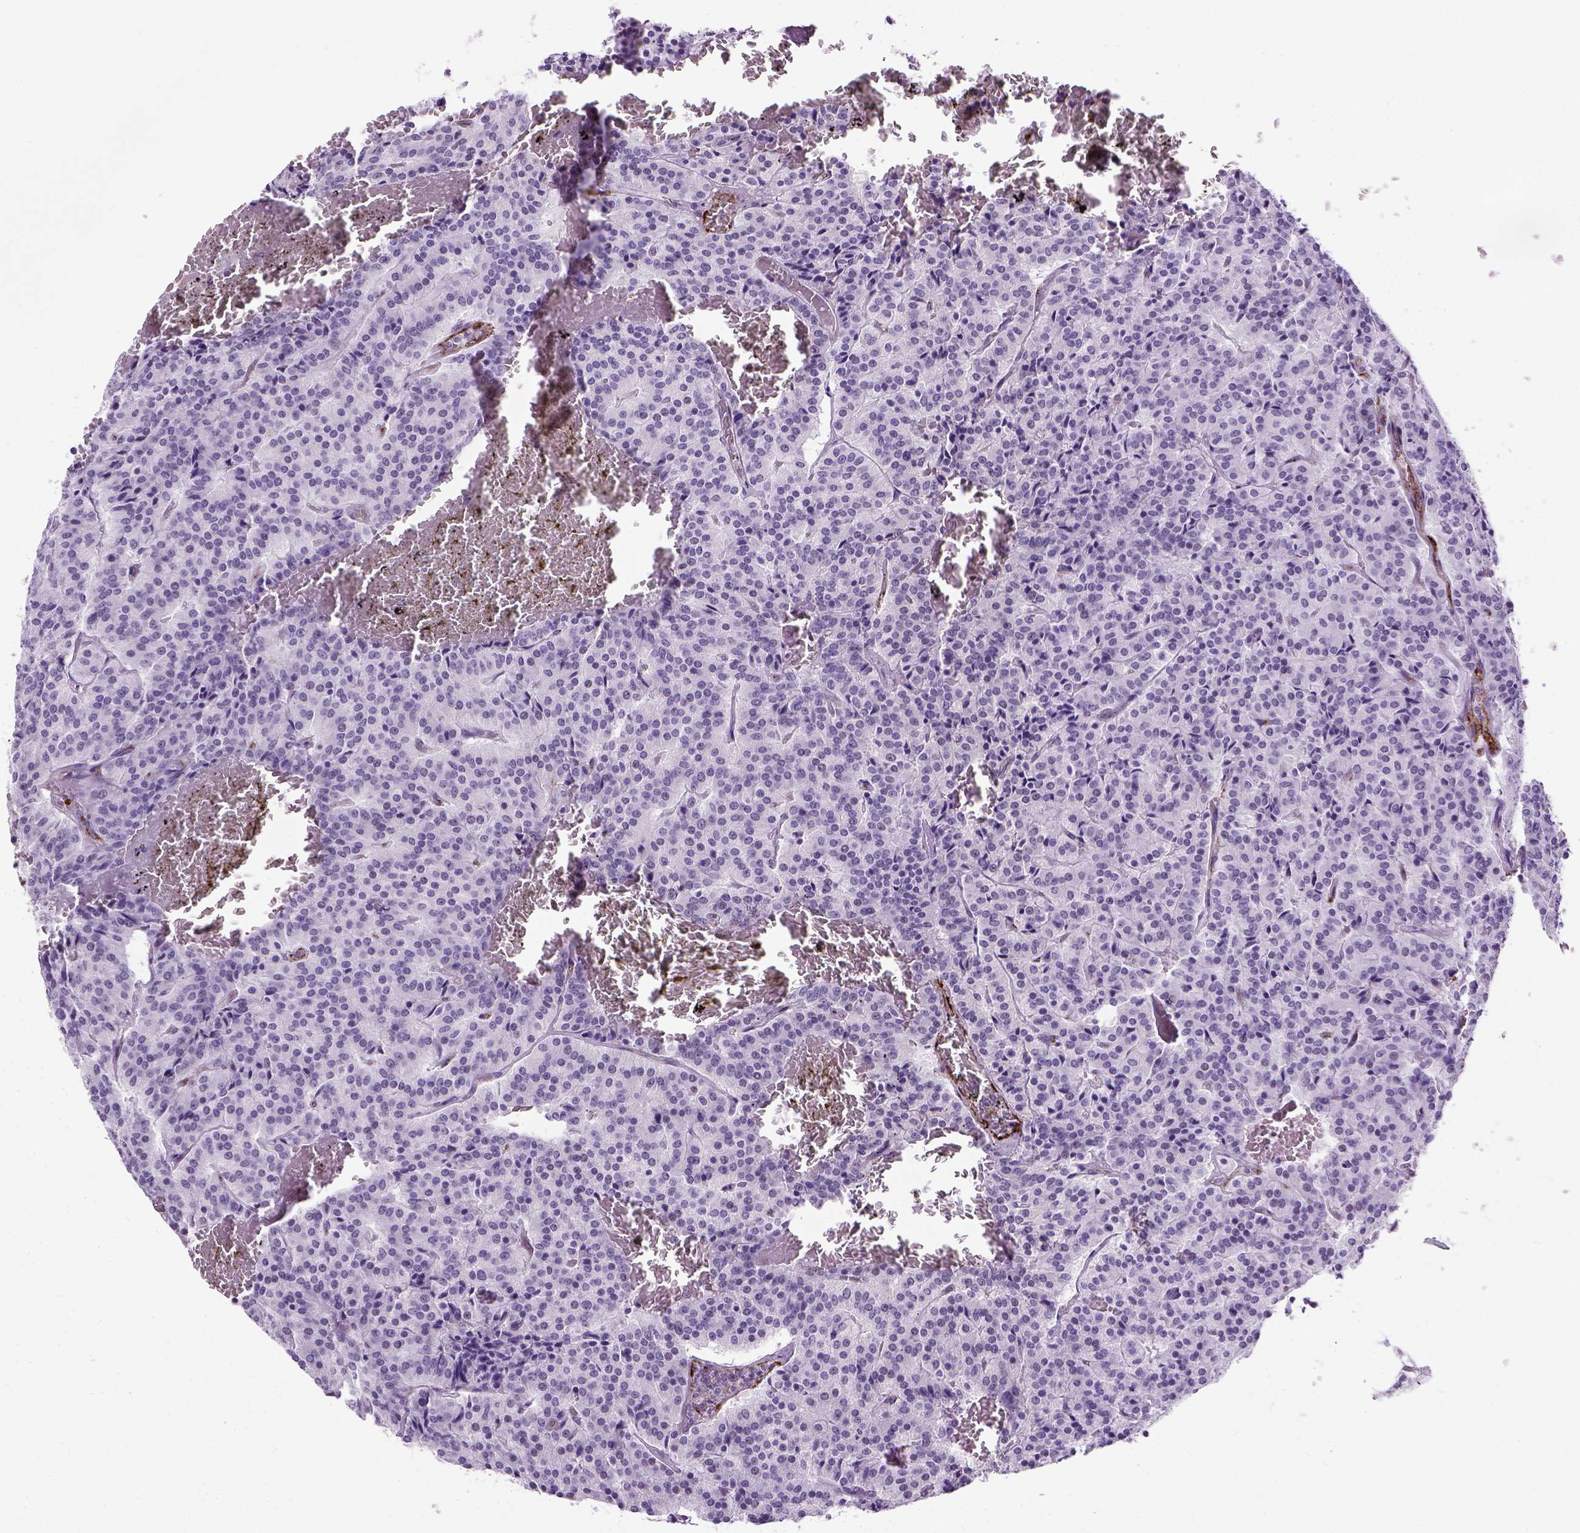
{"staining": {"intensity": "negative", "quantity": "none", "location": "none"}, "tissue": "carcinoid", "cell_type": "Tumor cells", "image_type": "cancer", "snomed": [{"axis": "morphology", "description": "Carcinoid, malignant, NOS"}, {"axis": "topography", "description": "Lung"}], "caption": "The immunohistochemistry (IHC) image has no significant positivity in tumor cells of carcinoid tissue.", "gene": "VWF", "patient": {"sex": "male", "age": 70}}